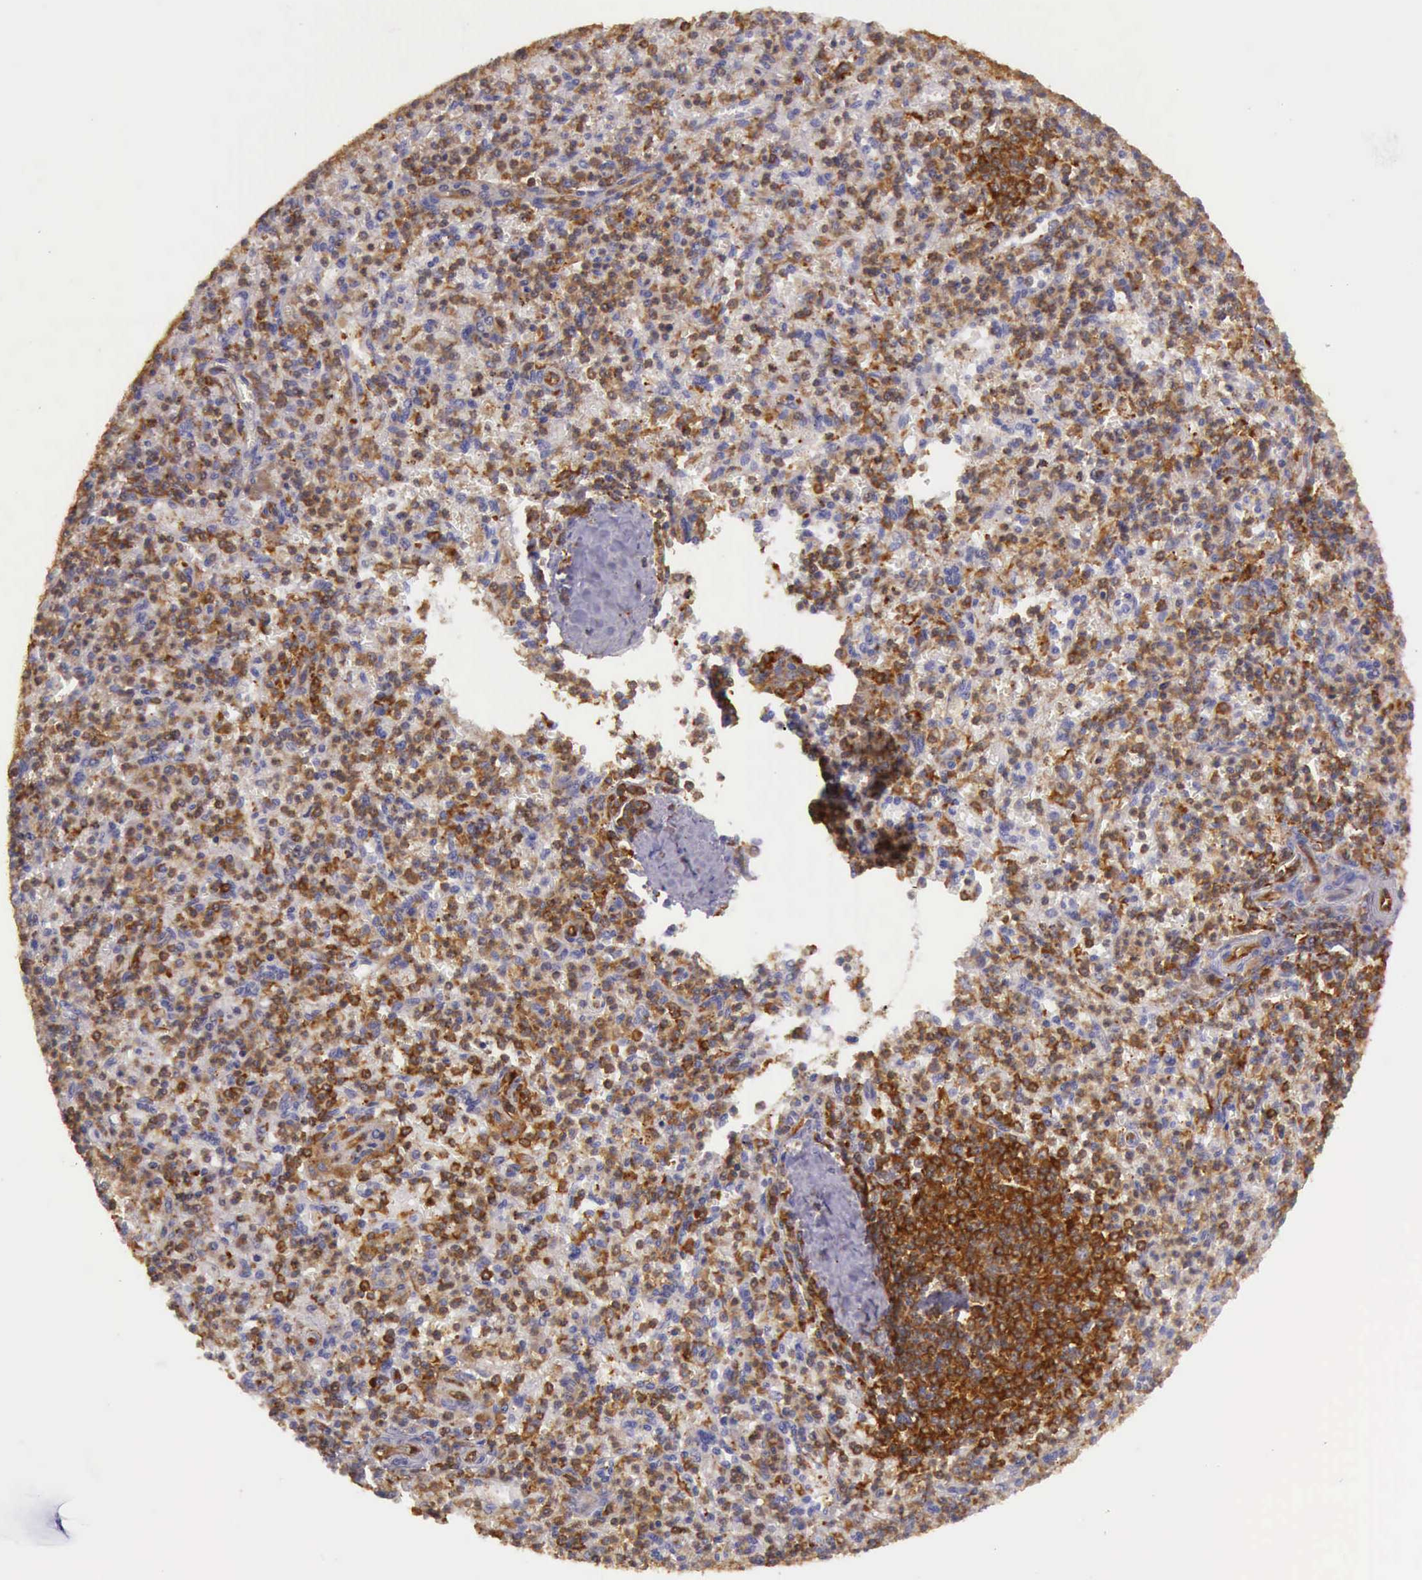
{"staining": {"intensity": "moderate", "quantity": ">75%", "location": "cytoplasmic/membranous"}, "tissue": "spleen", "cell_type": "Cells in red pulp", "image_type": "normal", "snomed": [{"axis": "morphology", "description": "Normal tissue, NOS"}, {"axis": "topography", "description": "Spleen"}], "caption": "Spleen stained with DAB immunohistochemistry (IHC) demonstrates medium levels of moderate cytoplasmic/membranous expression in approximately >75% of cells in red pulp.", "gene": "ARHGAP4", "patient": {"sex": "male", "age": 72}}